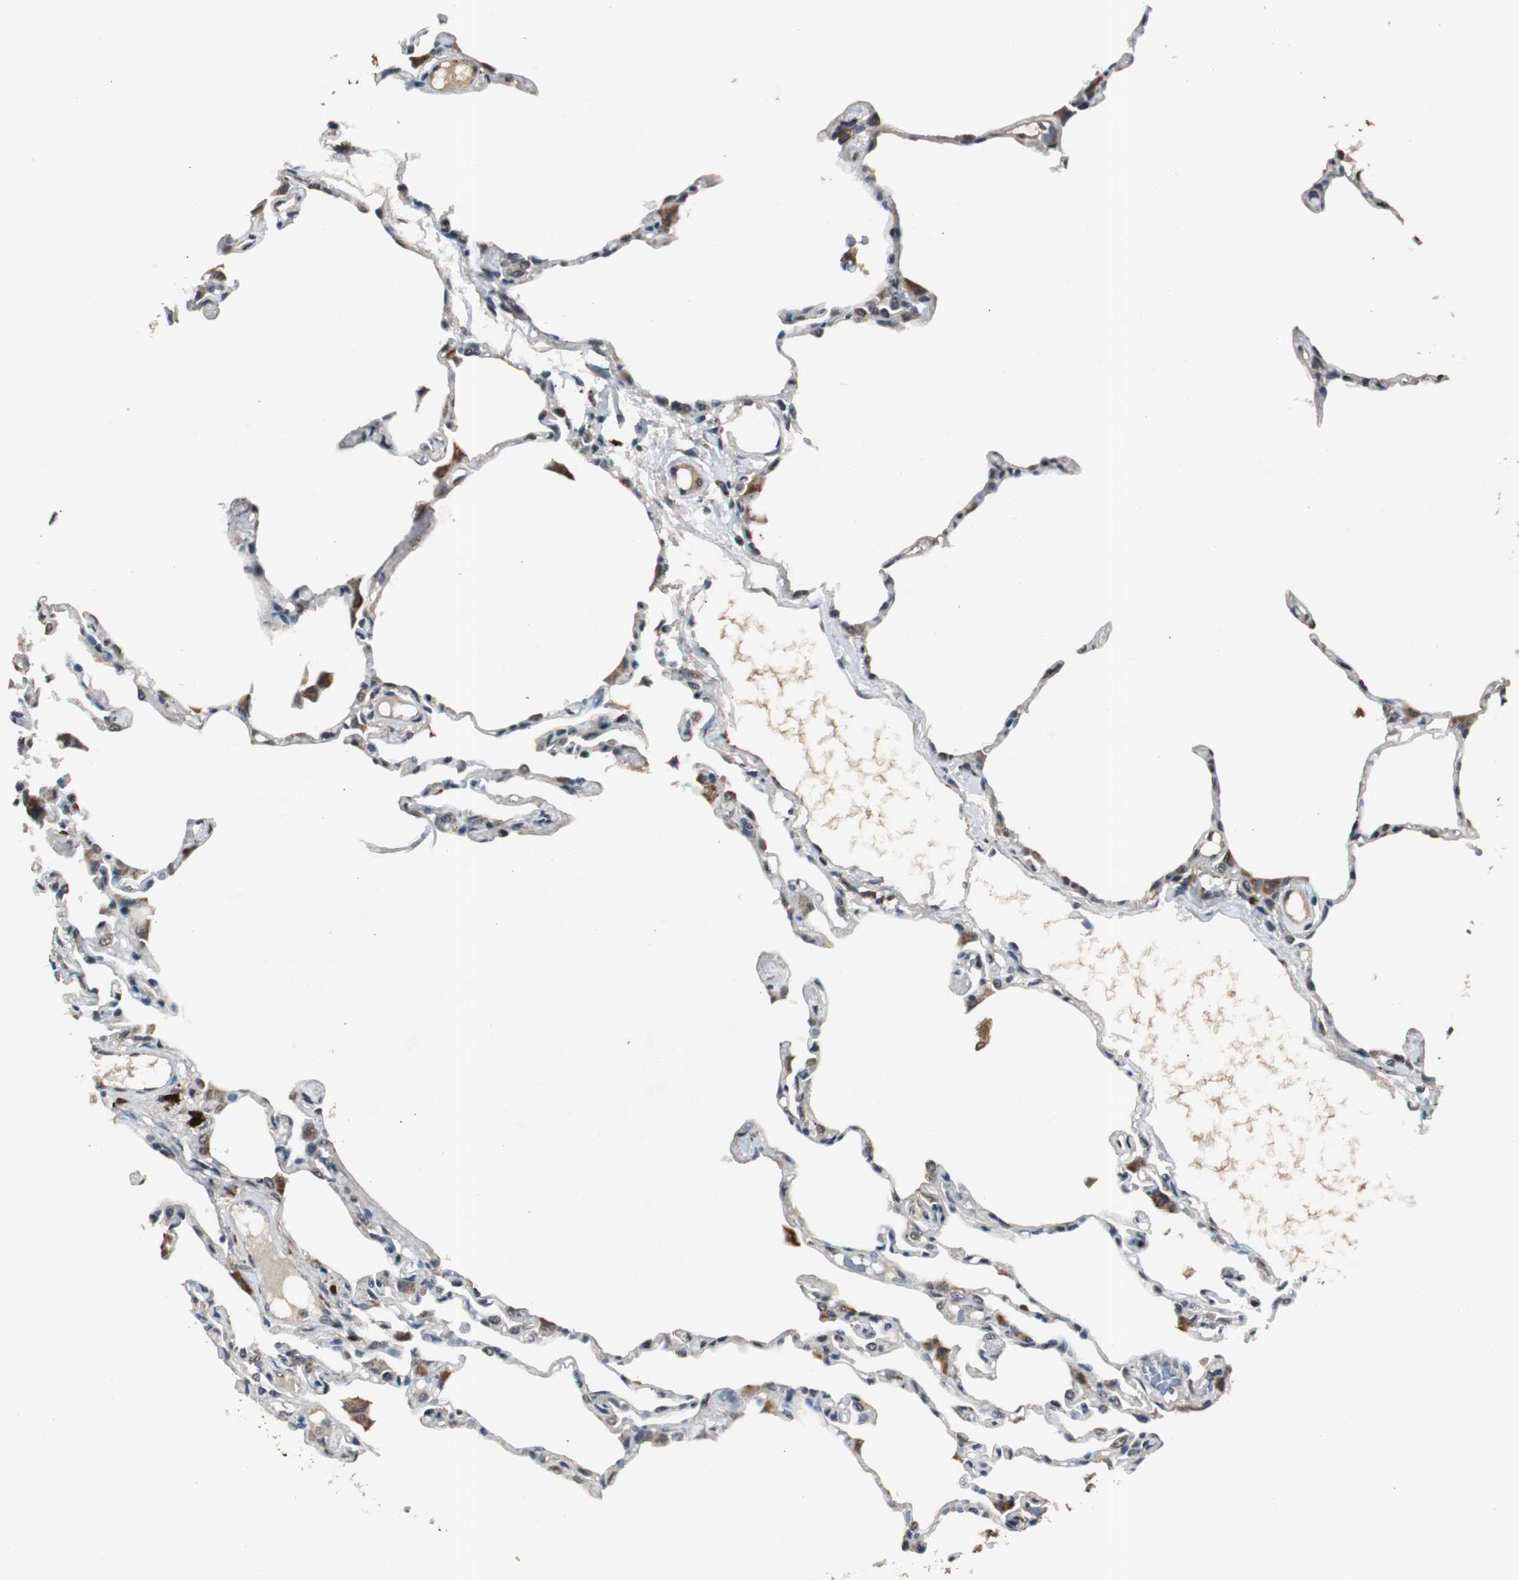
{"staining": {"intensity": "strong", "quantity": "25%-75%", "location": "nuclear"}, "tissue": "lung", "cell_type": "Alveolar cells", "image_type": "normal", "snomed": [{"axis": "morphology", "description": "Normal tissue, NOS"}, {"axis": "topography", "description": "Lung"}], "caption": "This photomicrograph displays immunohistochemistry (IHC) staining of benign human lung, with high strong nuclear staining in about 25%-75% of alveolar cells.", "gene": "BOLA1", "patient": {"sex": "female", "age": 49}}